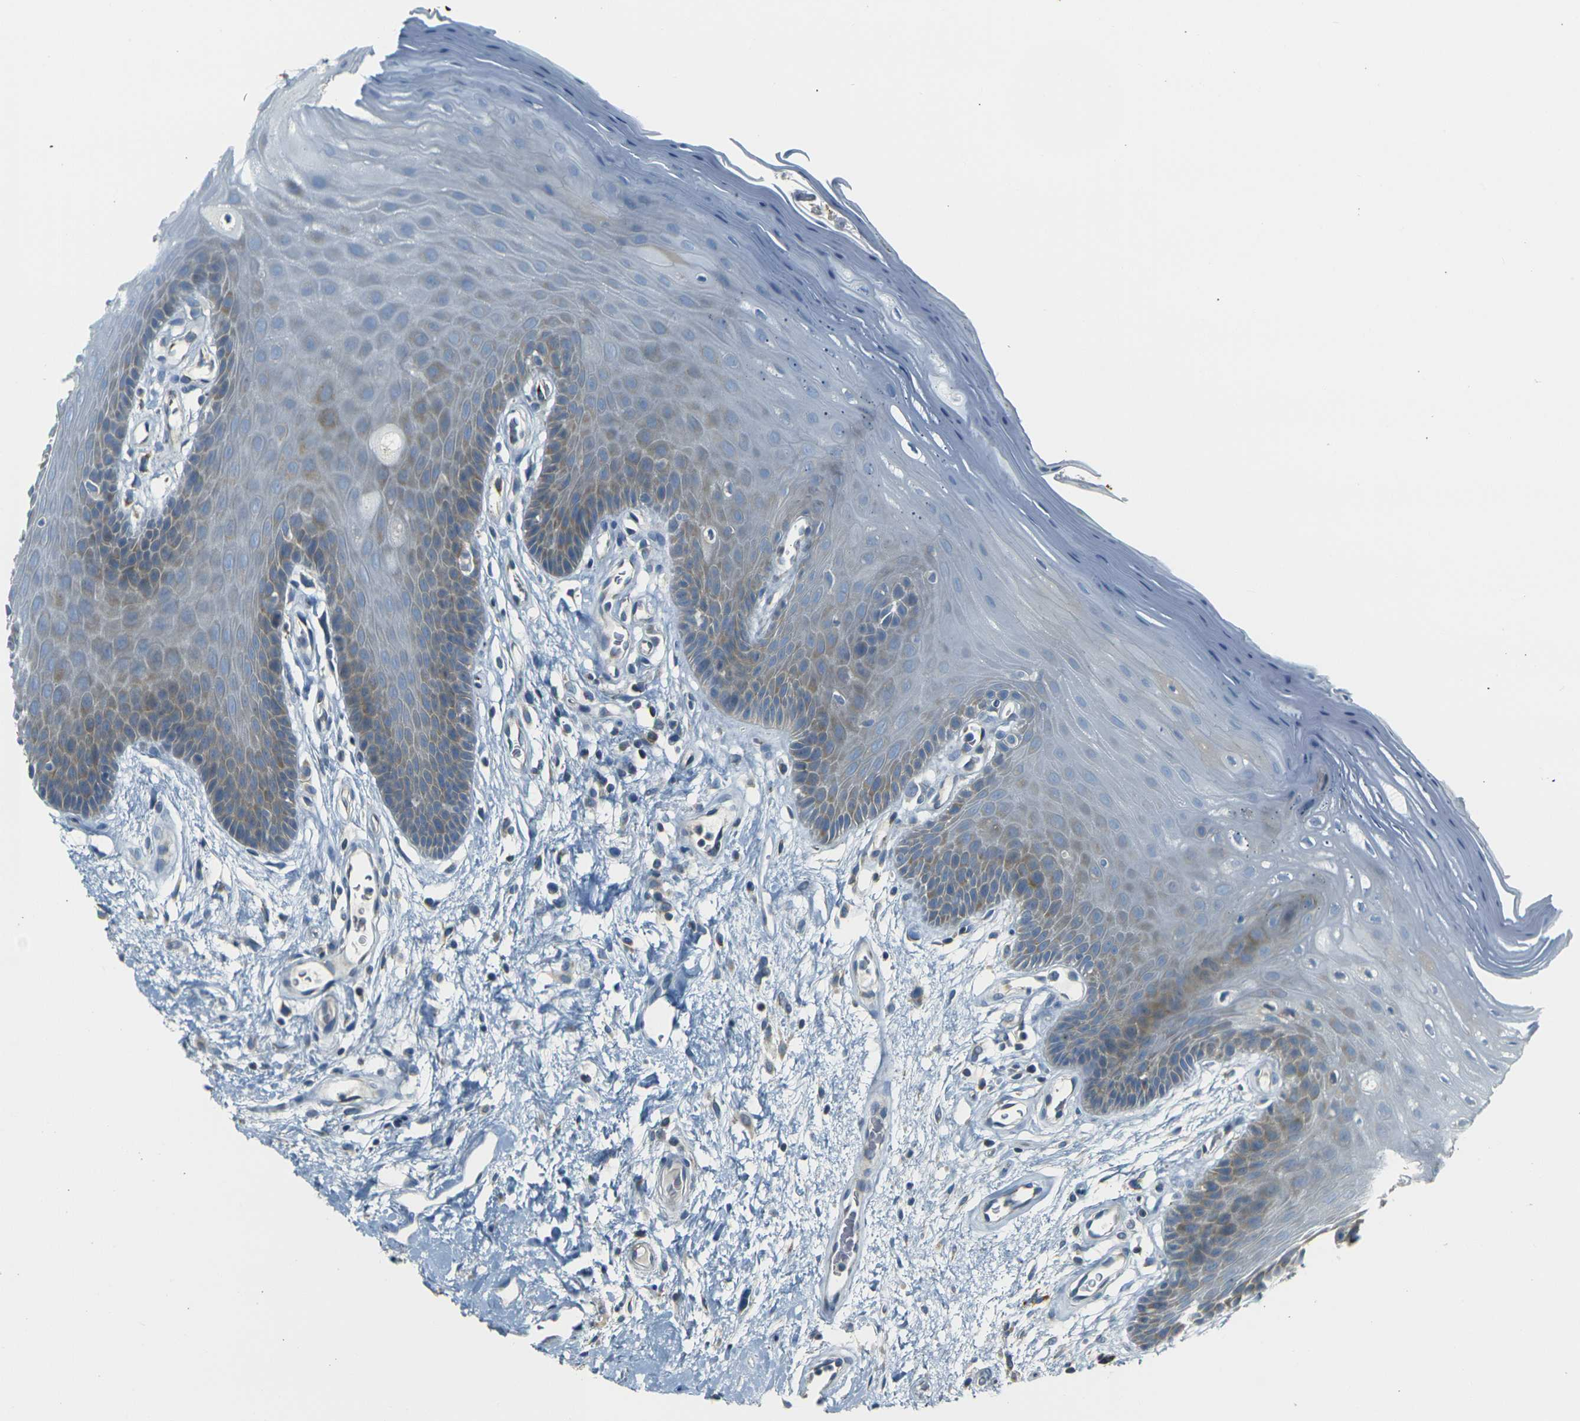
{"staining": {"intensity": "weak", "quantity": "<25%", "location": "cytoplasmic/membranous"}, "tissue": "oral mucosa", "cell_type": "Squamous epithelial cells", "image_type": "normal", "snomed": [{"axis": "morphology", "description": "Normal tissue, NOS"}, {"axis": "morphology", "description": "Squamous cell carcinoma, NOS"}, {"axis": "topography", "description": "Skeletal muscle"}, {"axis": "topography", "description": "Adipose tissue"}, {"axis": "topography", "description": "Vascular tissue"}, {"axis": "topography", "description": "Oral tissue"}, {"axis": "topography", "description": "Peripheral nerve tissue"}, {"axis": "topography", "description": "Head-Neck"}], "caption": "A high-resolution image shows immunohistochemistry staining of normal oral mucosa, which reveals no significant staining in squamous epithelial cells. (Stains: DAB (3,3'-diaminobenzidine) immunohistochemistry (IHC) with hematoxylin counter stain, Microscopy: brightfield microscopy at high magnification).", "gene": "PARD6B", "patient": {"sex": "male", "age": 71}}